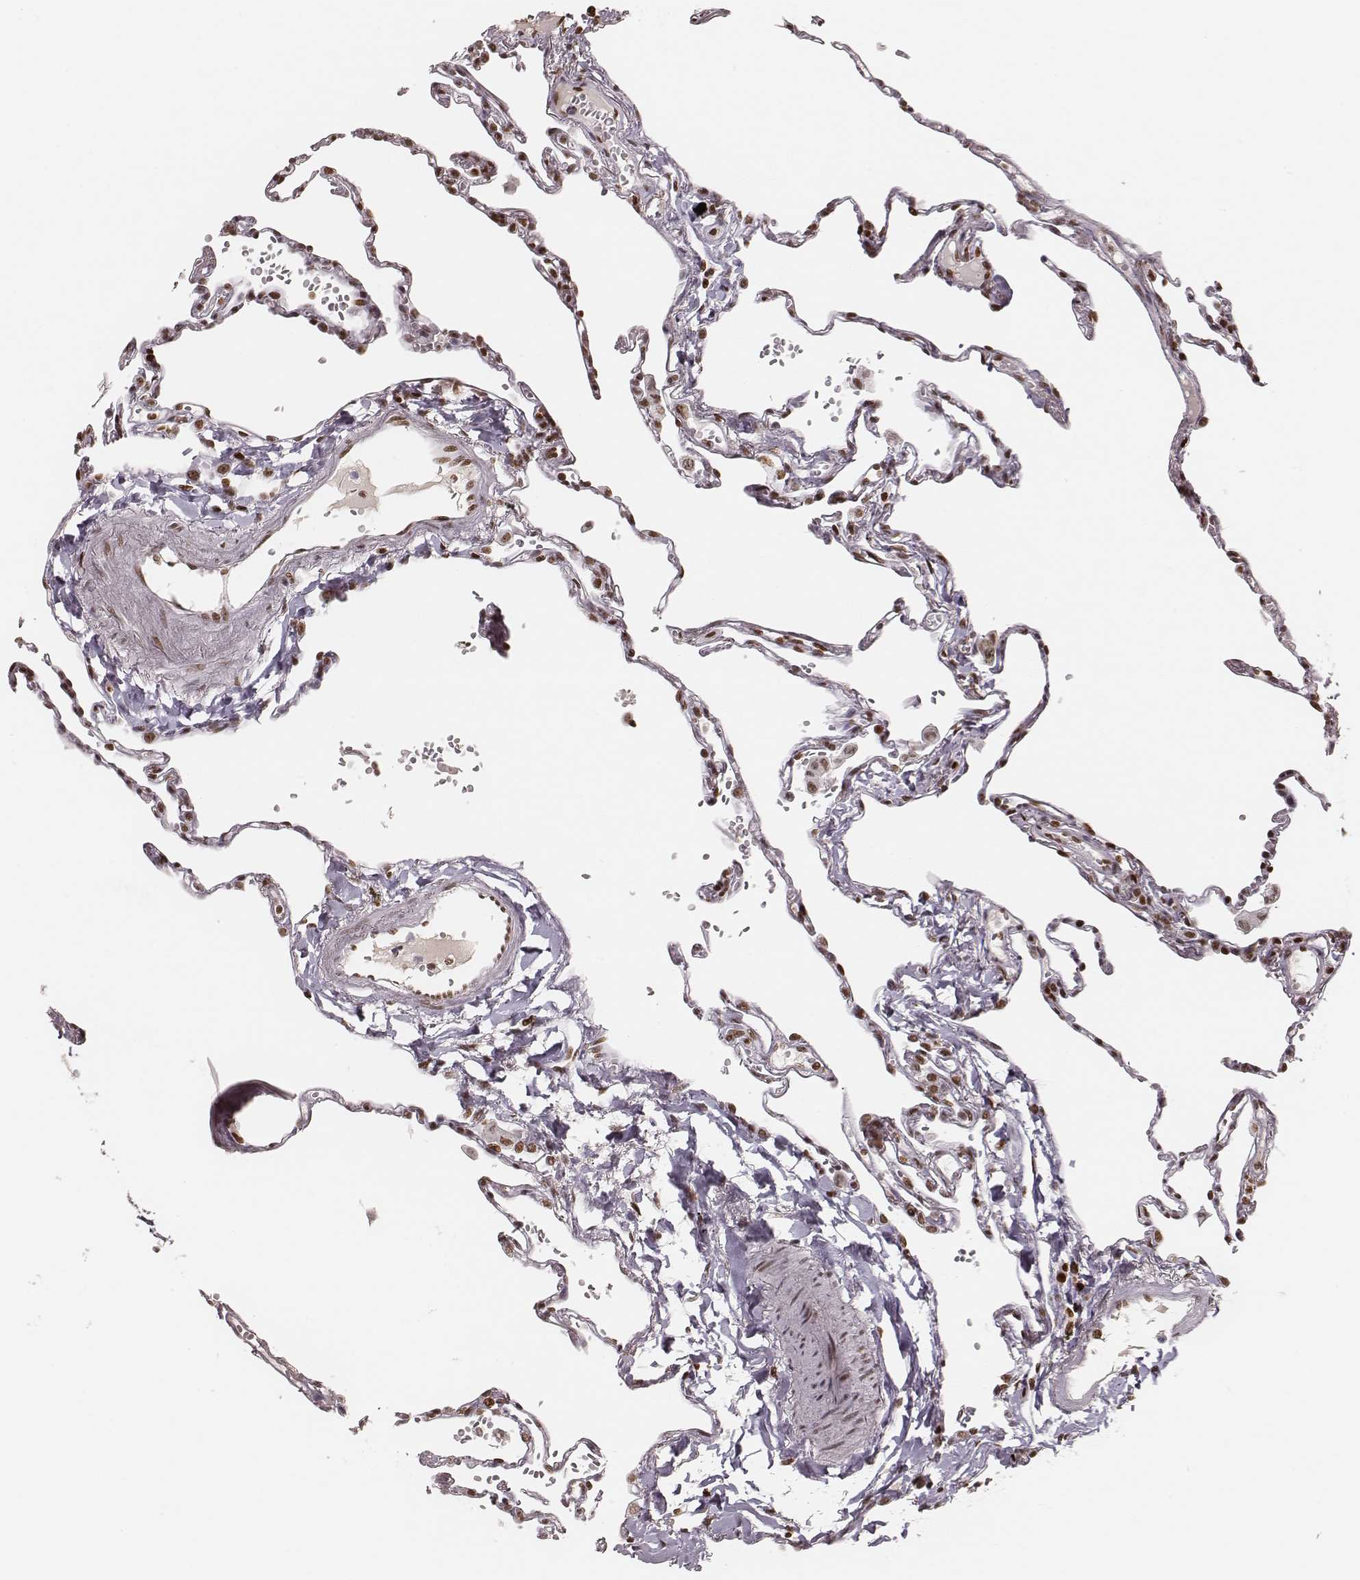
{"staining": {"intensity": "strong", "quantity": ">75%", "location": "nuclear"}, "tissue": "lung", "cell_type": "Alveolar cells", "image_type": "normal", "snomed": [{"axis": "morphology", "description": "Normal tissue, NOS"}, {"axis": "topography", "description": "Lung"}], "caption": "Immunohistochemical staining of benign lung exhibits strong nuclear protein positivity in approximately >75% of alveolar cells. (DAB IHC with brightfield microscopy, high magnification).", "gene": "PARP1", "patient": {"sex": "male", "age": 78}}